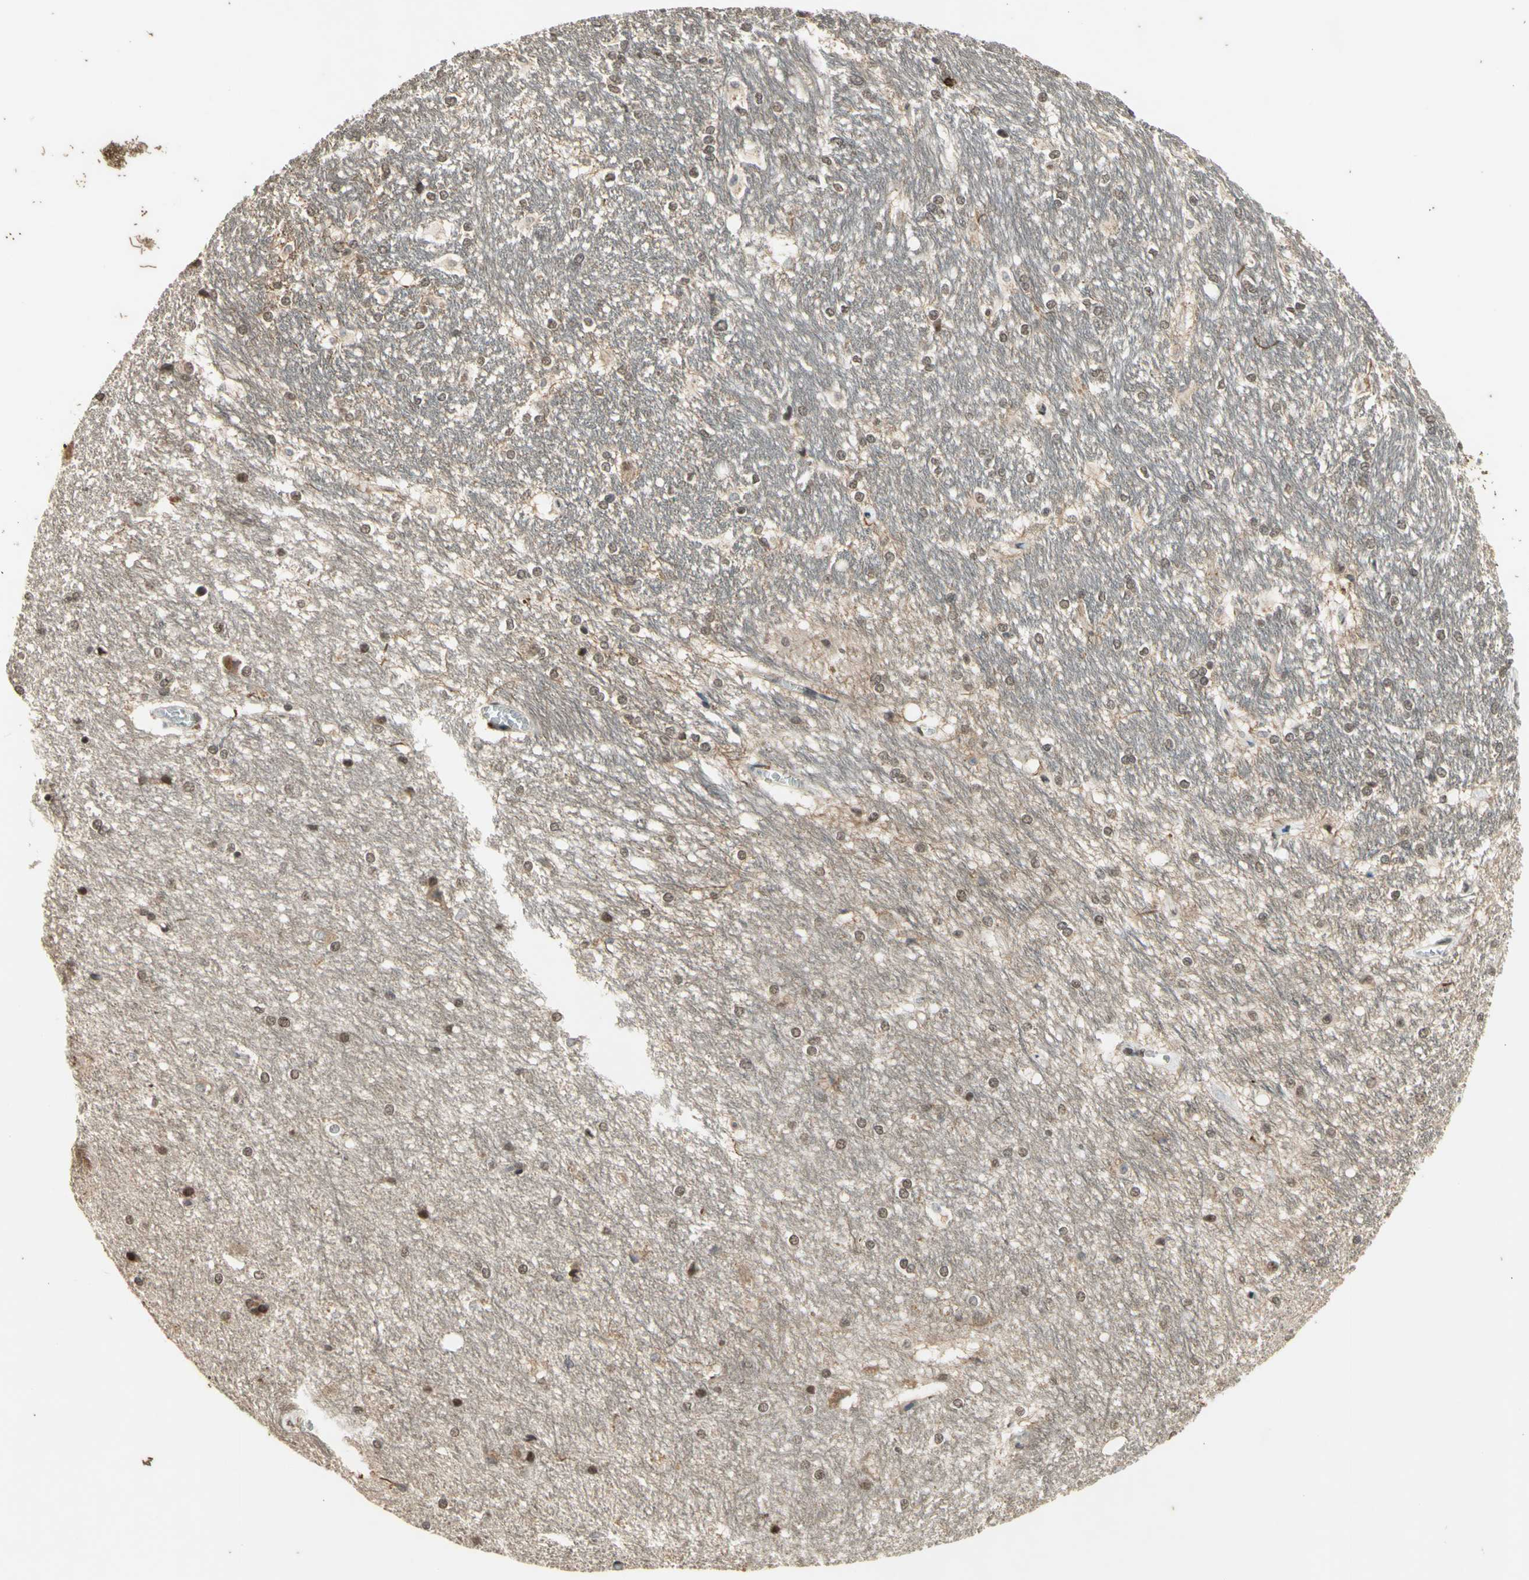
{"staining": {"intensity": "weak", "quantity": "25%-75%", "location": "nuclear"}, "tissue": "hippocampus", "cell_type": "Glial cells", "image_type": "normal", "snomed": [{"axis": "morphology", "description": "Normal tissue, NOS"}, {"axis": "topography", "description": "Hippocampus"}], "caption": "High-magnification brightfield microscopy of benign hippocampus stained with DAB (3,3'-diaminobenzidine) (brown) and counterstained with hematoxylin (blue). glial cells exhibit weak nuclear expression is appreciated in approximately25%-75% of cells. The staining is performed using DAB brown chromogen to label protein expression. The nuclei are counter-stained blue using hematoxylin.", "gene": "EFNB2", "patient": {"sex": "female", "age": 19}}